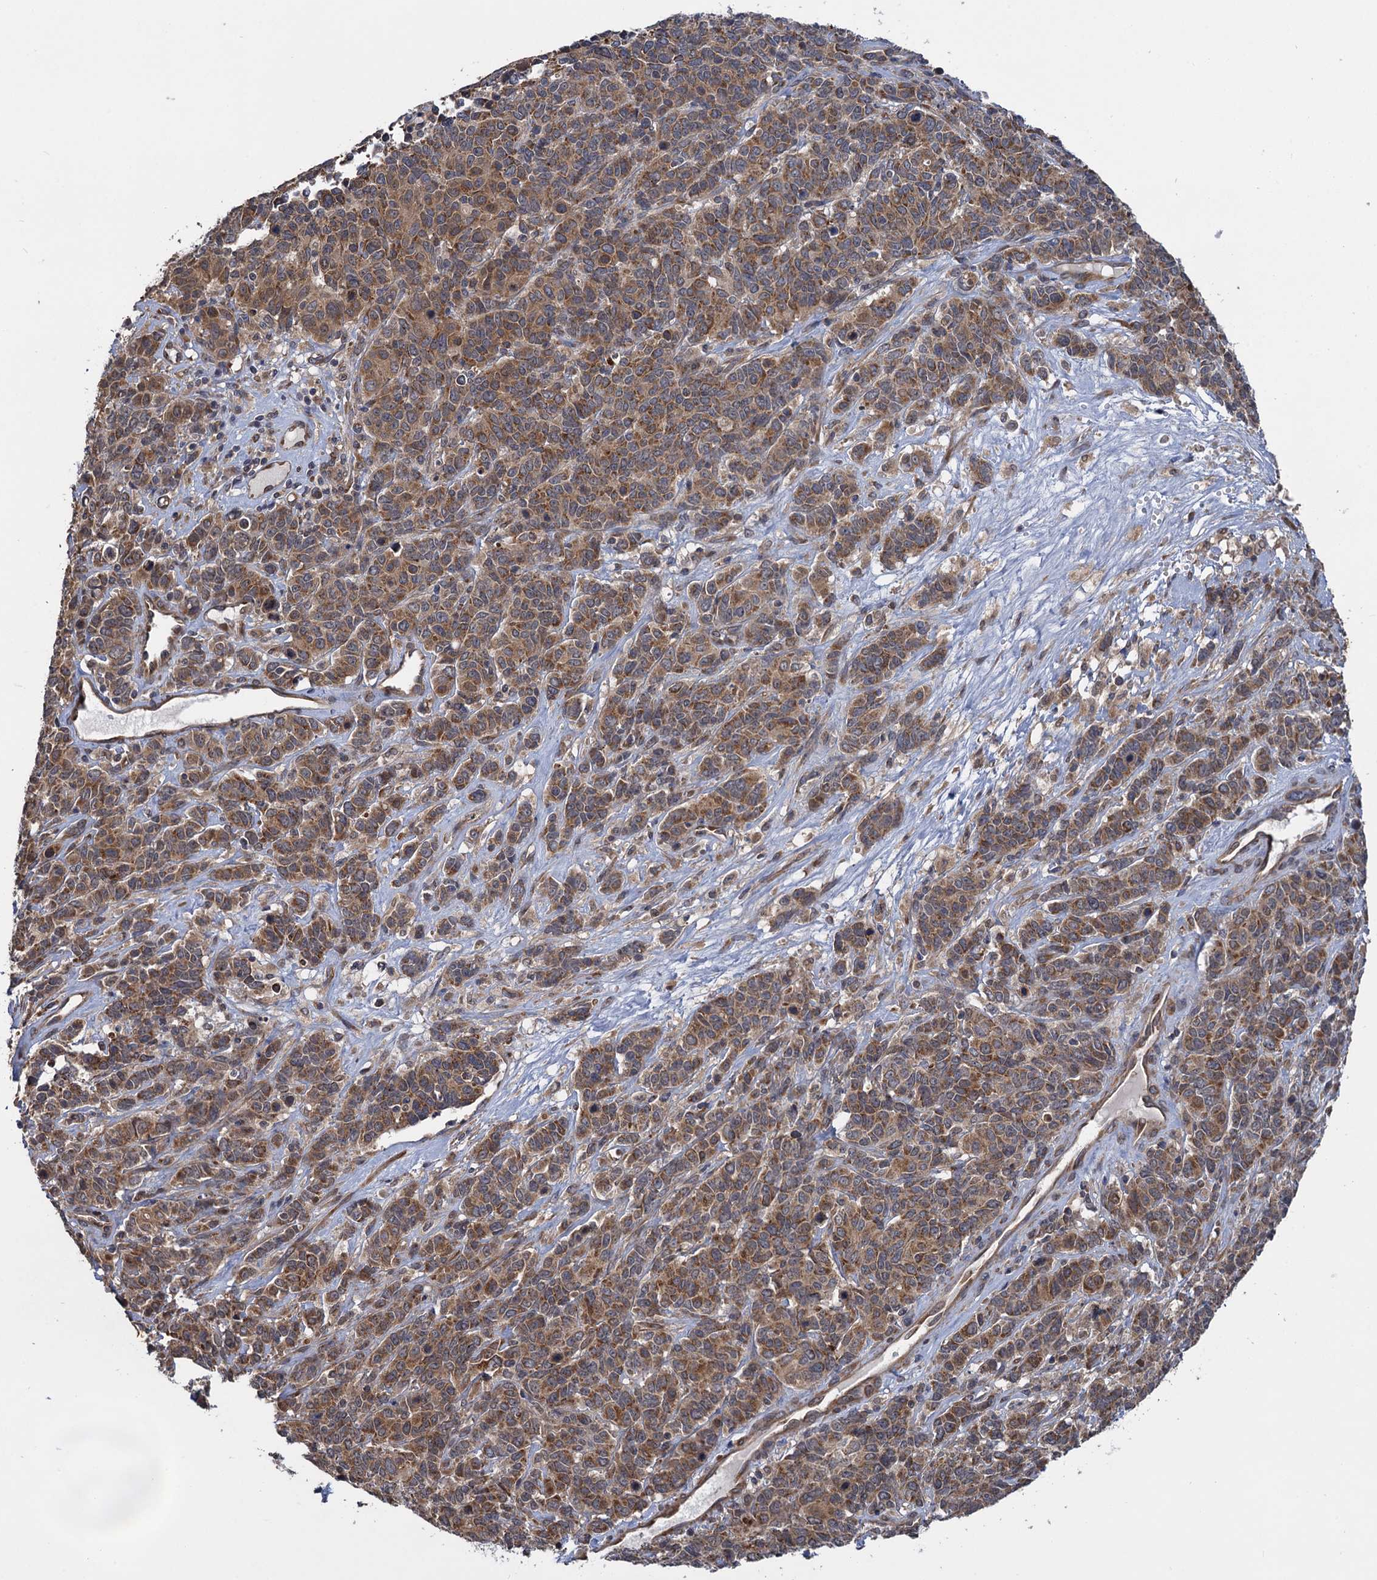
{"staining": {"intensity": "moderate", "quantity": ">75%", "location": "cytoplasmic/membranous"}, "tissue": "cervical cancer", "cell_type": "Tumor cells", "image_type": "cancer", "snomed": [{"axis": "morphology", "description": "Squamous cell carcinoma, NOS"}, {"axis": "topography", "description": "Cervix"}], "caption": "Approximately >75% of tumor cells in human cervical cancer demonstrate moderate cytoplasmic/membranous protein staining as visualized by brown immunohistochemical staining.", "gene": "HAUS1", "patient": {"sex": "female", "age": 60}}